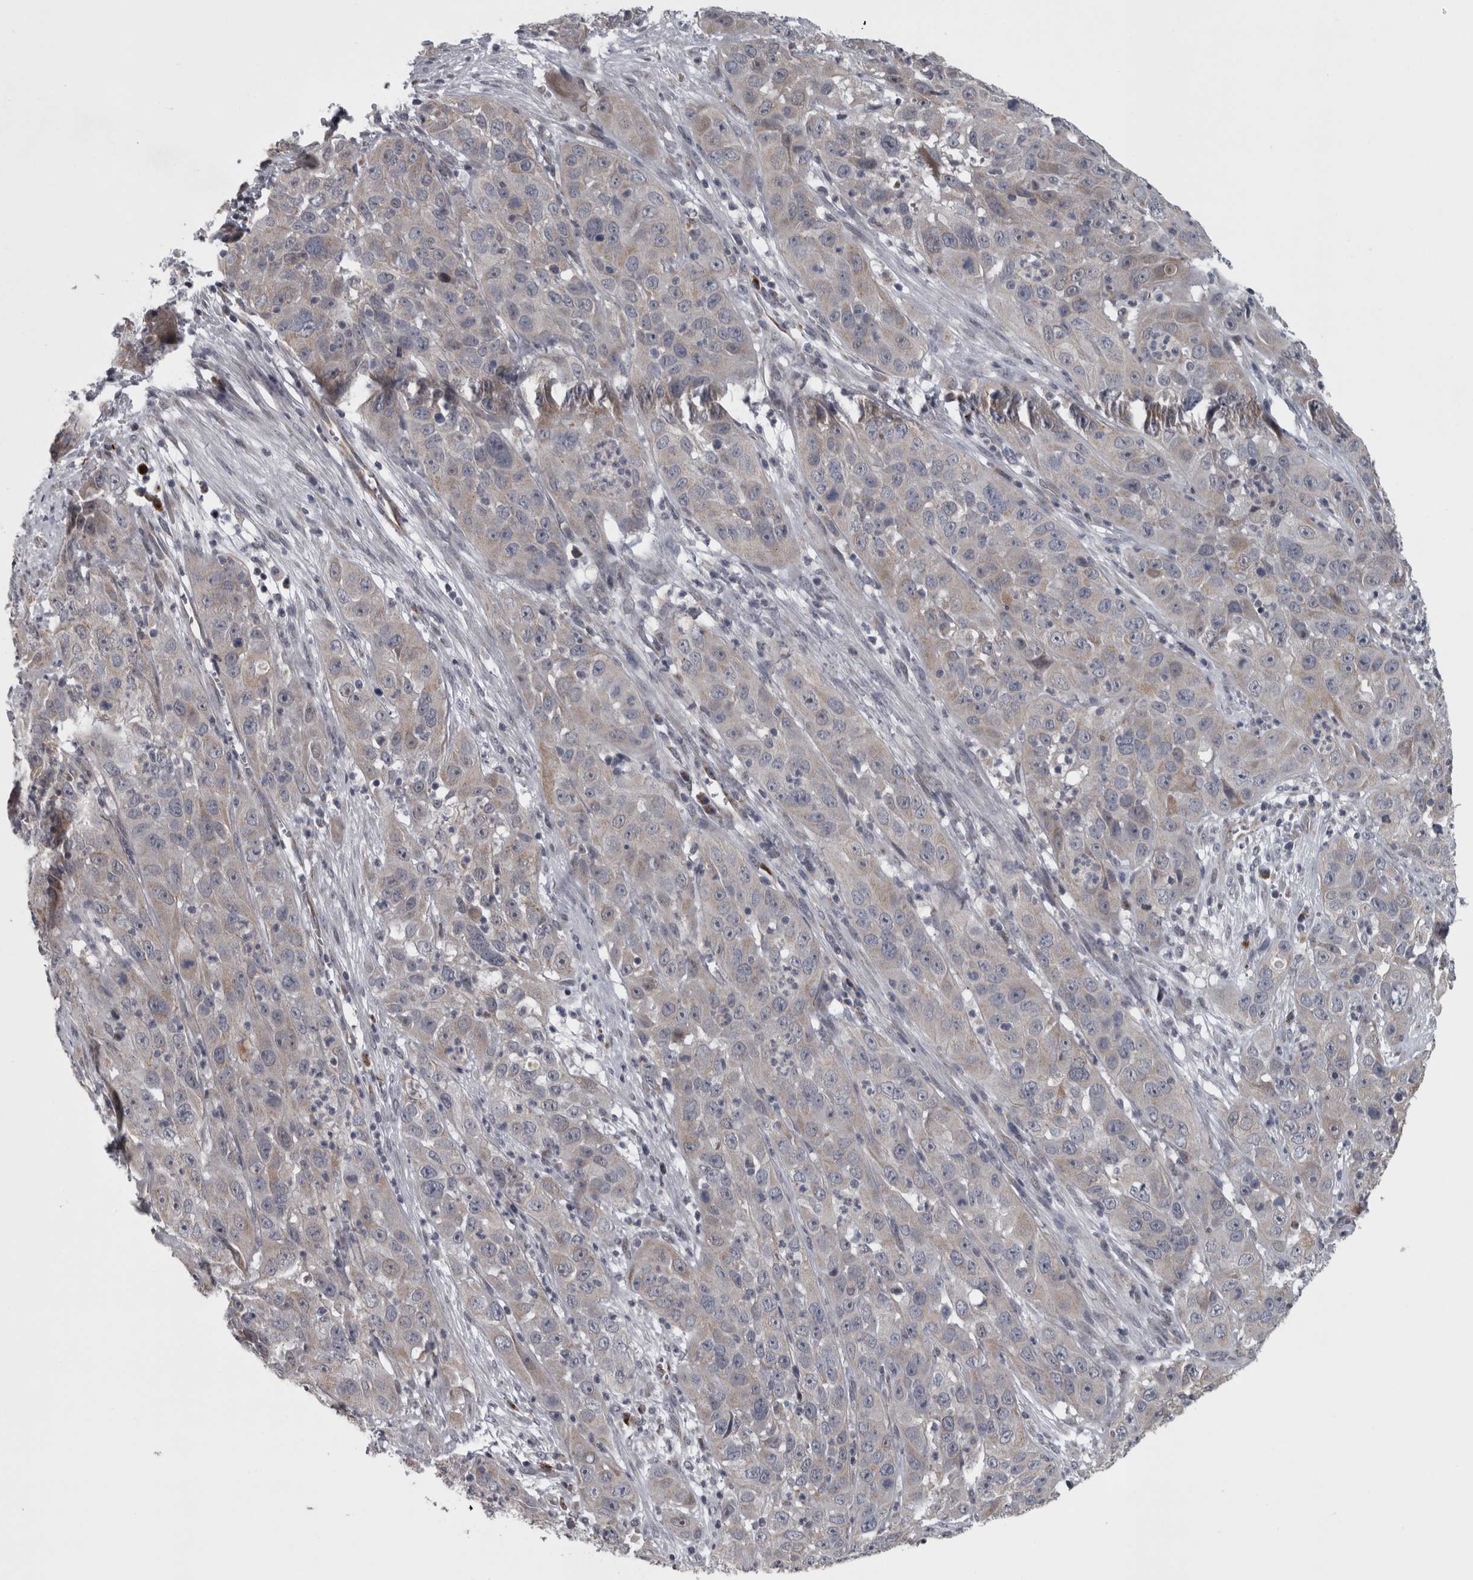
{"staining": {"intensity": "negative", "quantity": "none", "location": "none"}, "tissue": "cervical cancer", "cell_type": "Tumor cells", "image_type": "cancer", "snomed": [{"axis": "morphology", "description": "Squamous cell carcinoma, NOS"}, {"axis": "topography", "description": "Cervix"}], "caption": "Micrograph shows no significant protein staining in tumor cells of cervical cancer. The staining is performed using DAB (3,3'-diaminobenzidine) brown chromogen with nuclei counter-stained in using hematoxylin.", "gene": "DBT", "patient": {"sex": "female", "age": 32}}